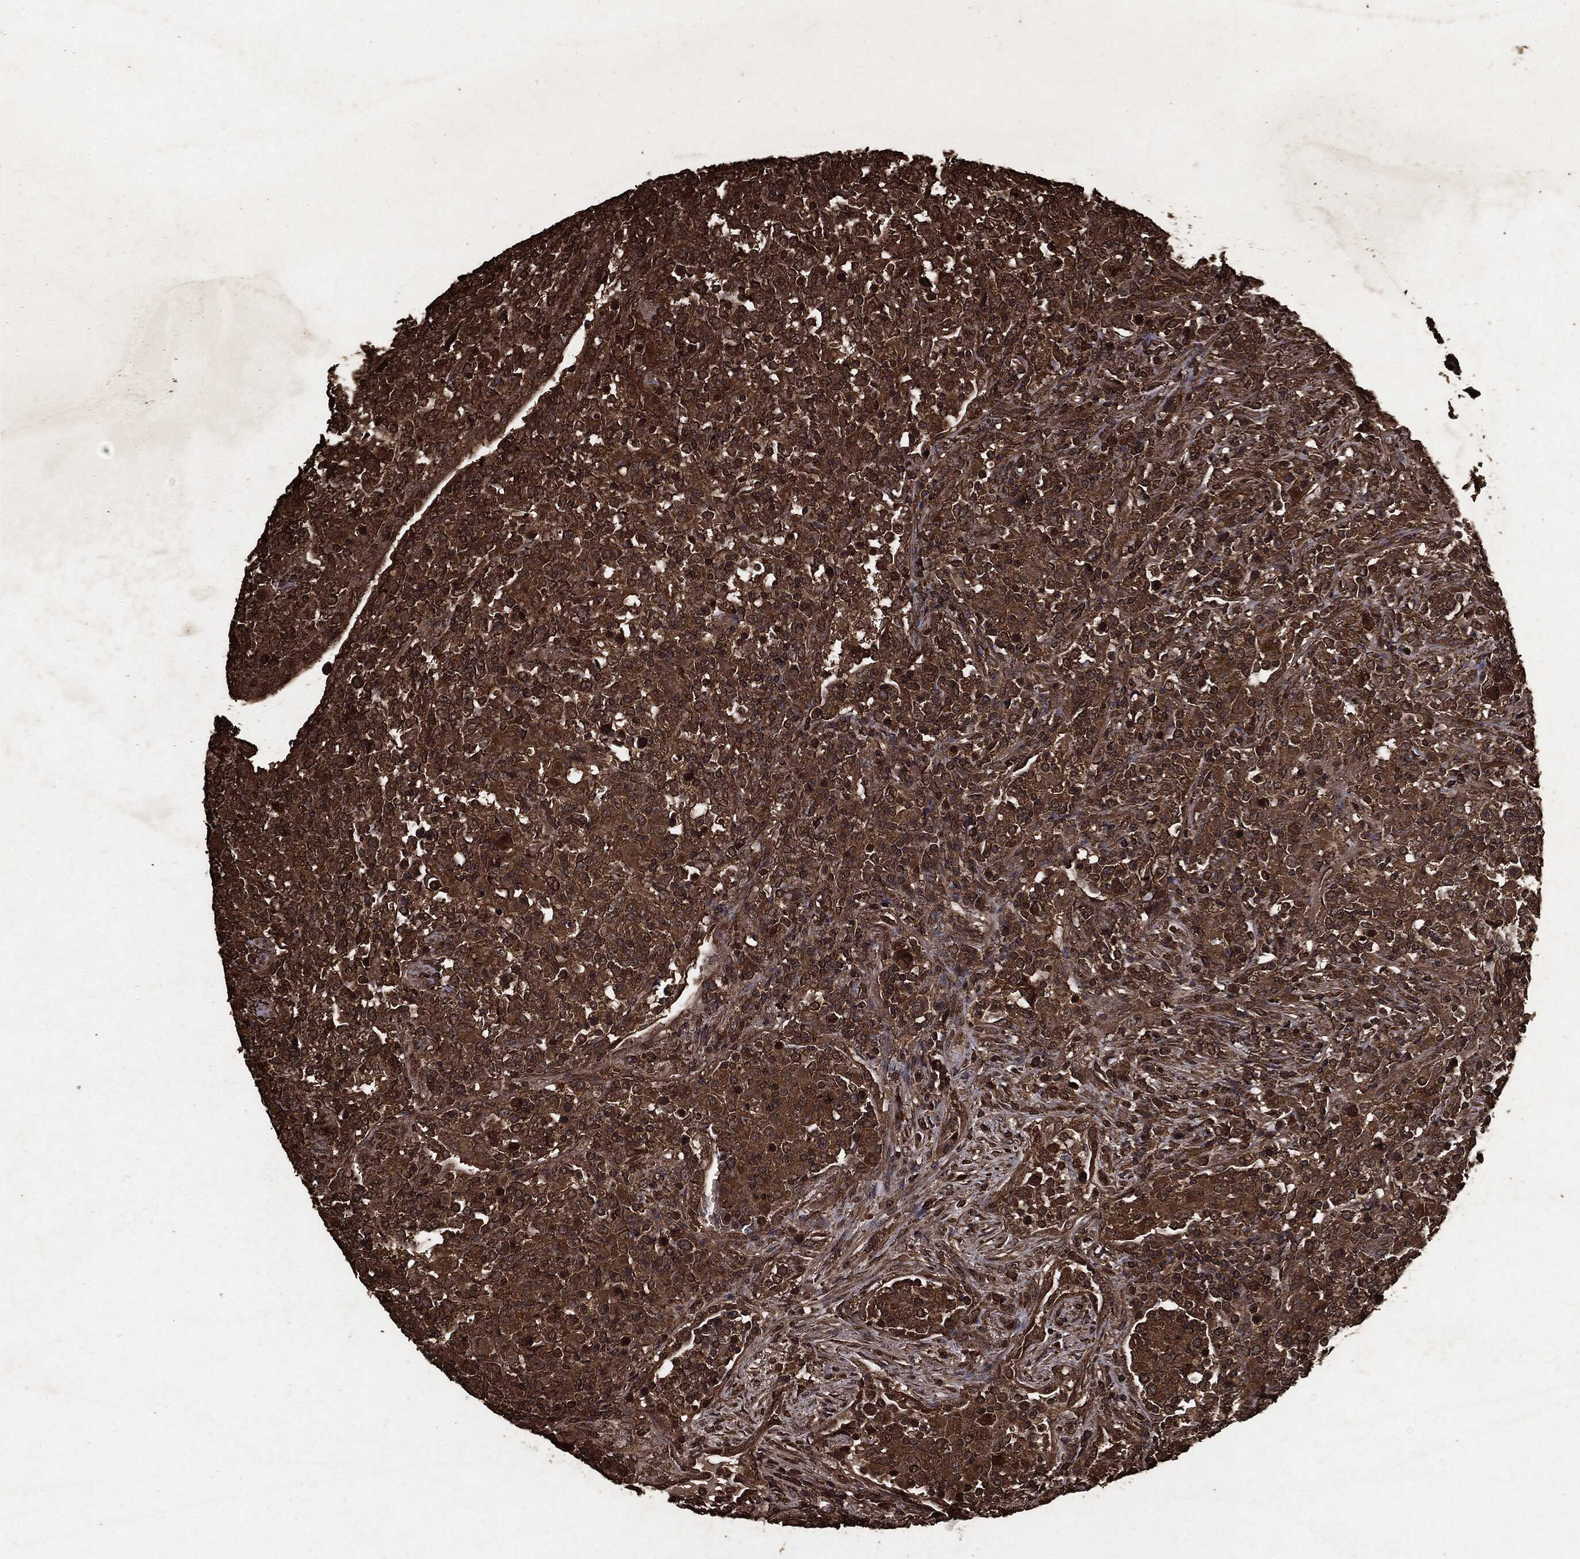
{"staining": {"intensity": "moderate", "quantity": ">75%", "location": "cytoplasmic/membranous"}, "tissue": "lymphoma", "cell_type": "Tumor cells", "image_type": "cancer", "snomed": [{"axis": "morphology", "description": "Malignant lymphoma, non-Hodgkin's type, High grade"}, {"axis": "topography", "description": "Lung"}], "caption": "Lymphoma stained with a brown dye reveals moderate cytoplasmic/membranous positive staining in approximately >75% of tumor cells.", "gene": "ARAF", "patient": {"sex": "male", "age": 79}}